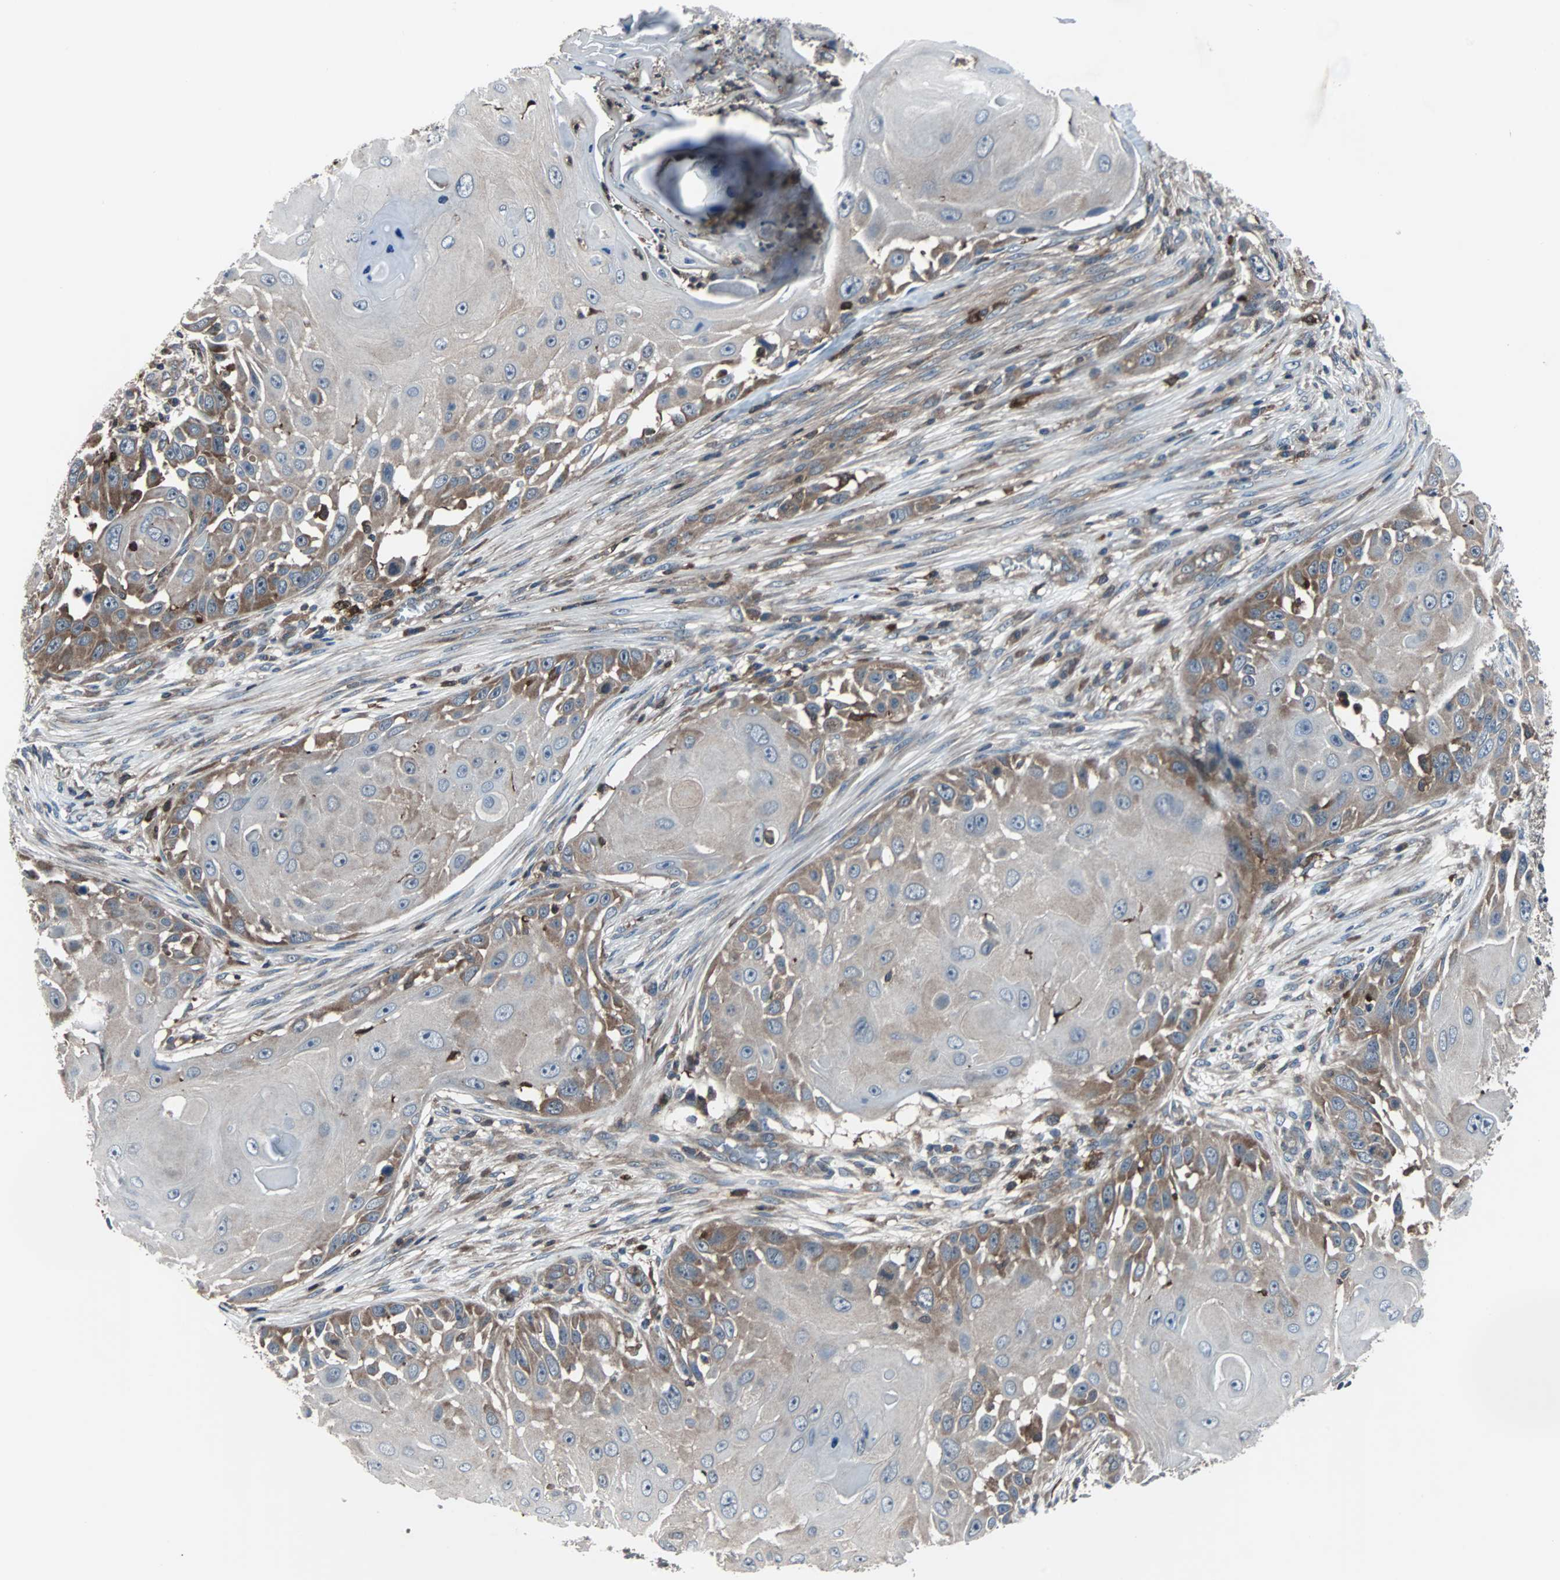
{"staining": {"intensity": "moderate", "quantity": "25%-75%", "location": "cytoplasmic/membranous"}, "tissue": "skin cancer", "cell_type": "Tumor cells", "image_type": "cancer", "snomed": [{"axis": "morphology", "description": "Squamous cell carcinoma, NOS"}, {"axis": "topography", "description": "Skin"}], "caption": "IHC of skin cancer displays medium levels of moderate cytoplasmic/membranous expression in approximately 25%-75% of tumor cells.", "gene": "PAK1", "patient": {"sex": "female", "age": 44}}